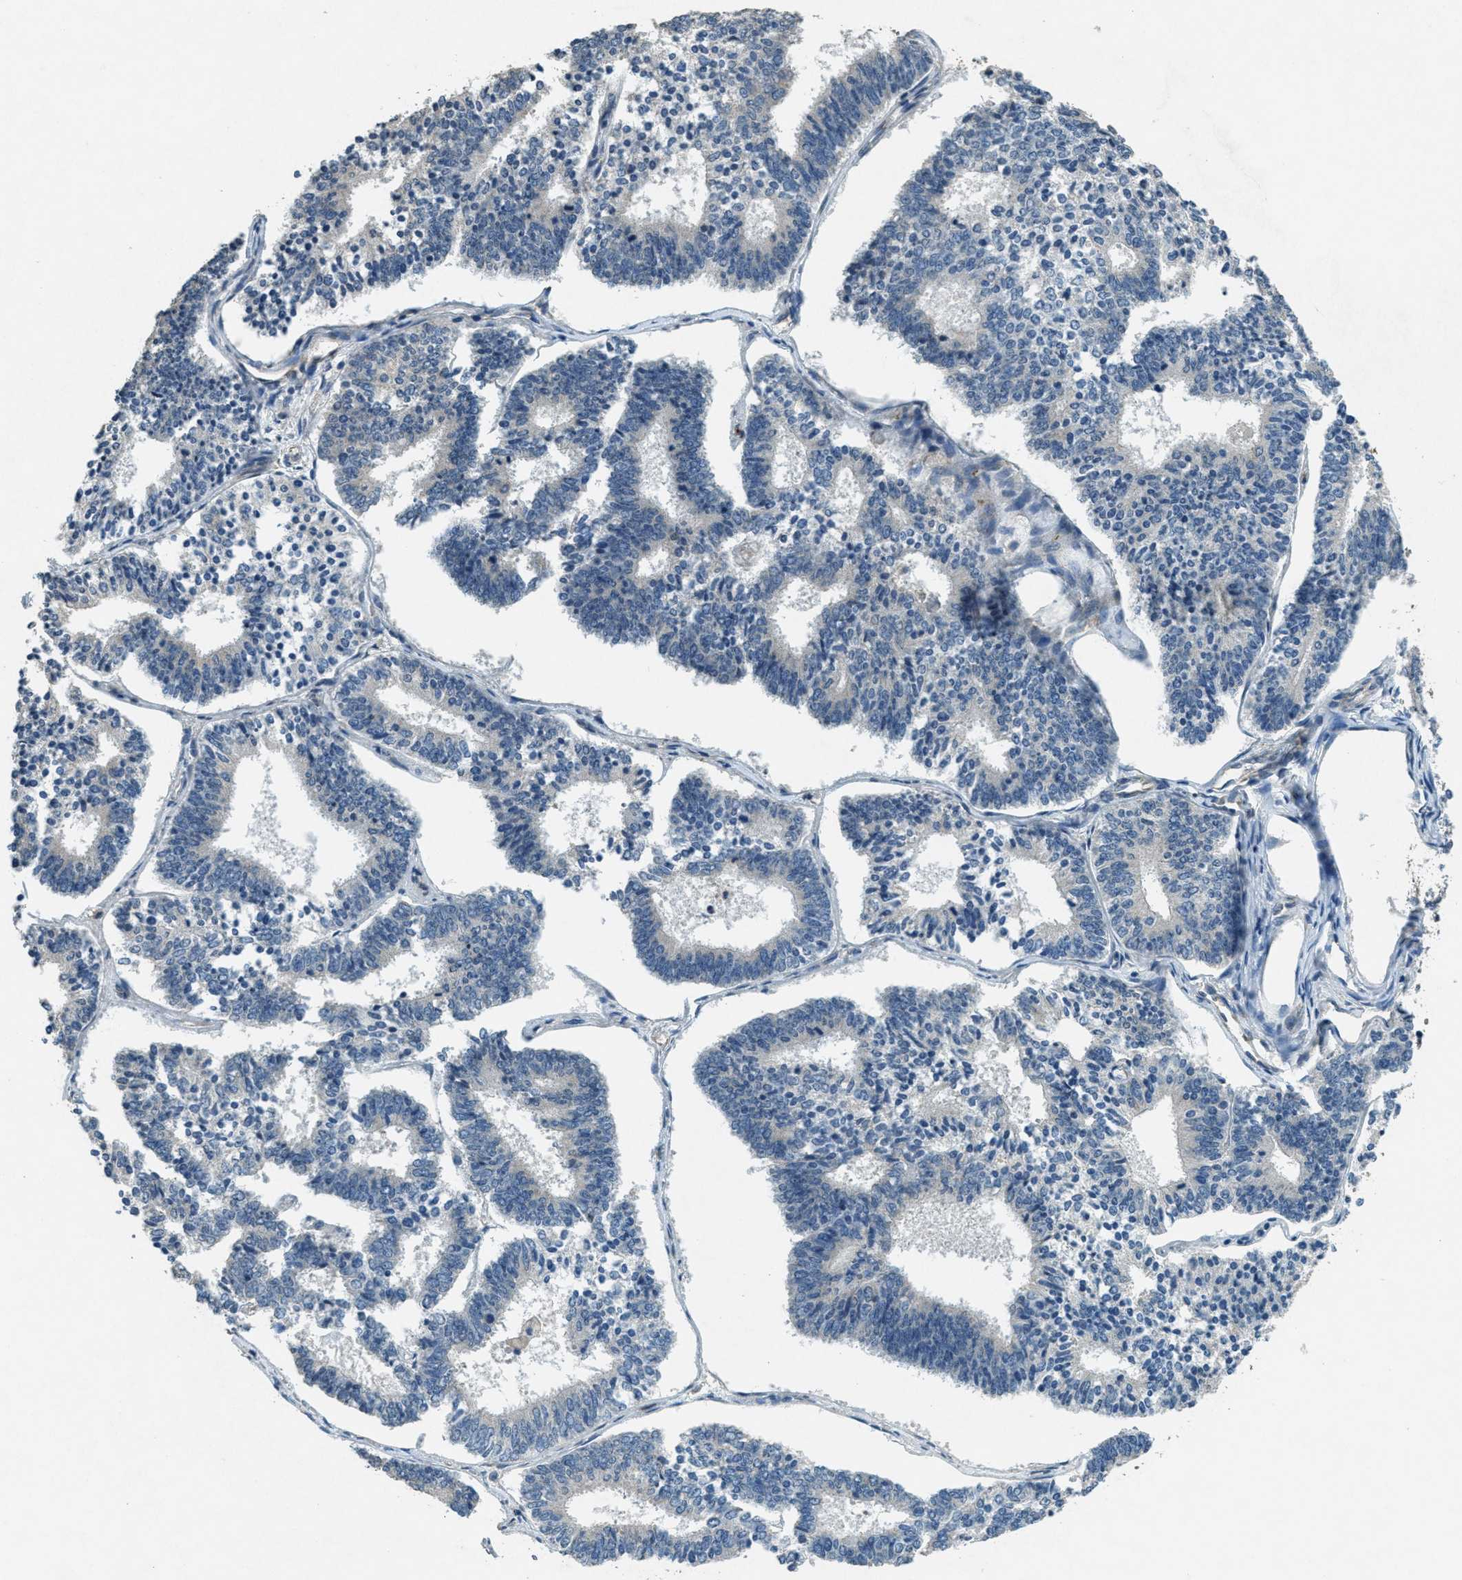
{"staining": {"intensity": "negative", "quantity": "none", "location": "none"}, "tissue": "endometrial cancer", "cell_type": "Tumor cells", "image_type": "cancer", "snomed": [{"axis": "morphology", "description": "Adenocarcinoma, NOS"}, {"axis": "topography", "description": "Endometrium"}], "caption": "Tumor cells are negative for brown protein staining in endometrial cancer.", "gene": "RAB3D", "patient": {"sex": "female", "age": 70}}